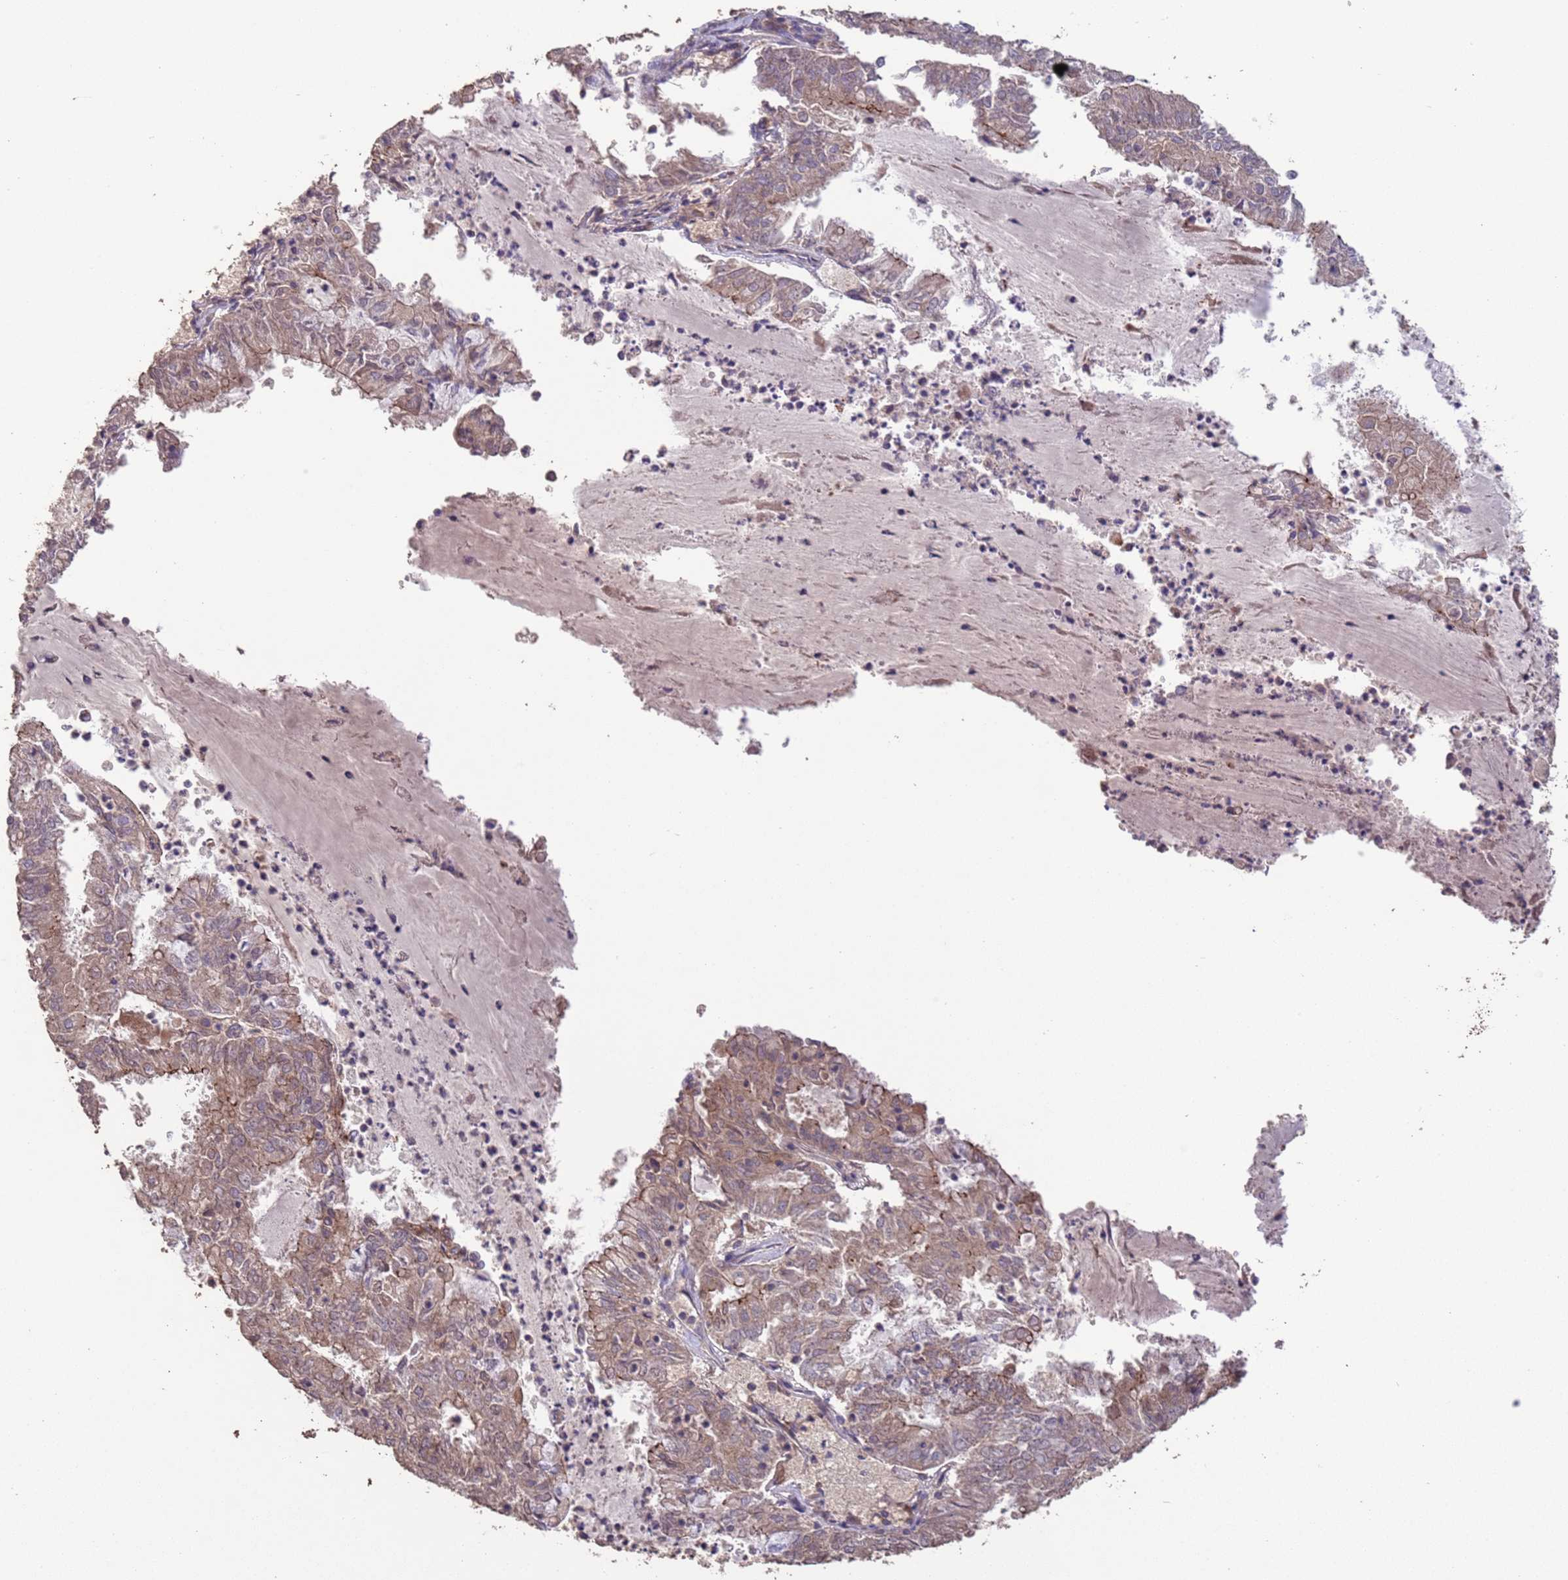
{"staining": {"intensity": "moderate", "quantity": ">75%", "location": "cytoplasmic/membranous"}, "tissue": "endometrial cancer", "cell_type": "Tumor cells", "image_type": "cancer", "snomed": [{"axis": "morphology", "description": "Adenocarcinoma, NOS"}, {"axis": "topography", "description": "Endometrium"}], "caption": "This photomicrograph exhibits immunohistochemistry (IHC) staining of adenocarcinoma (endometrial), with medium moderate cytoplasmic/membranous staining in approximately >75% of tumor cells.", "gene": "SLC9B2", "patient": {"sex": "female", "age": 57}}